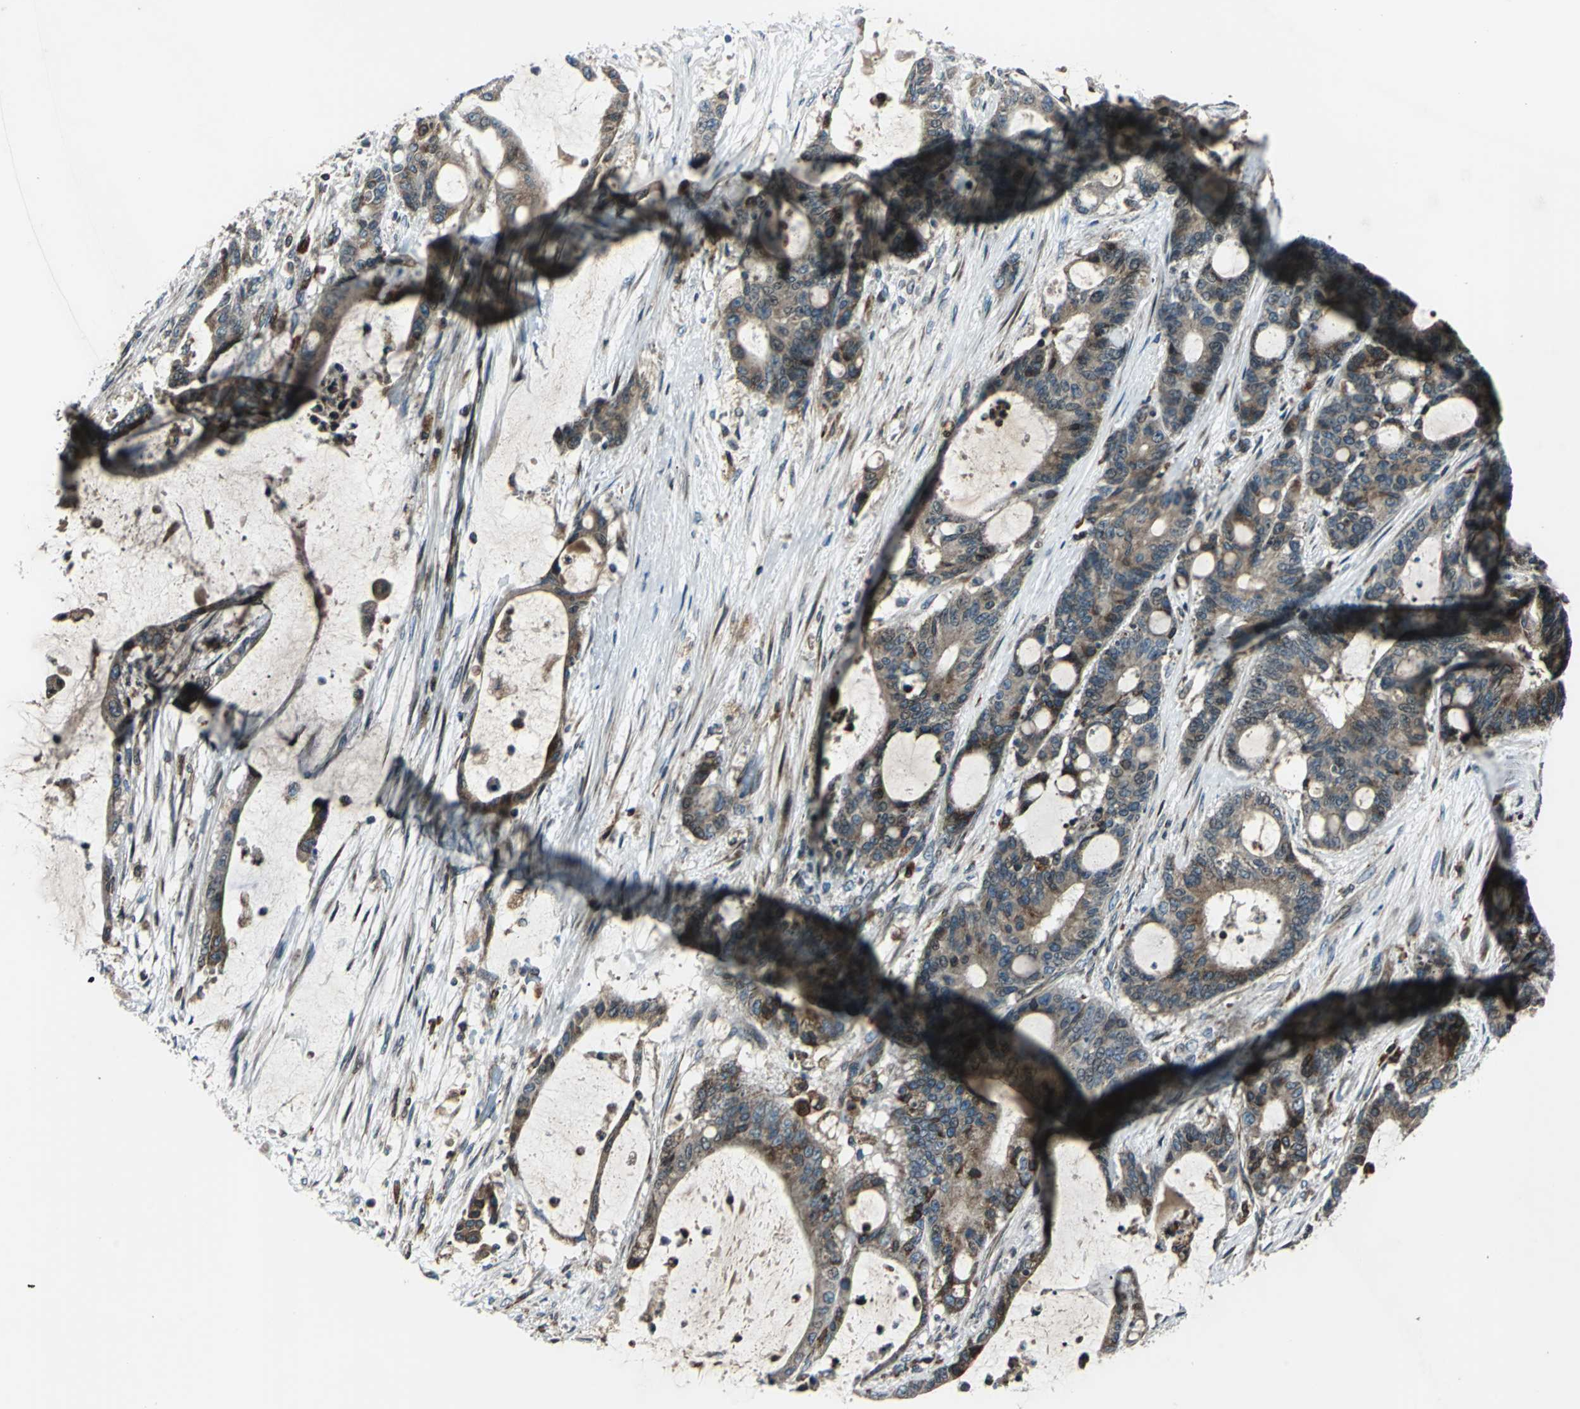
{"staining": {"intensity": "moderate", "quantity": ">75%", "location": "cytoplasmic/membranous"}, "tissue": "liver cancer", "cell_type": "Tumor cells", "image_type": "cancer", "snomed": [{"axis": "morphology", "description": "Cholangiocarcinoma"}, {"axis": "topography", "description": "Liver"}], "caption": "Cholangiocarcinoma (liver) was stained to show a protein in brown. There is medium levels of moderate cytoplasmic/membranous expression in approximately >75% of tumor cells.", "gene": "HTATIP2", "patient": {"sex": "female", "age": 73}}